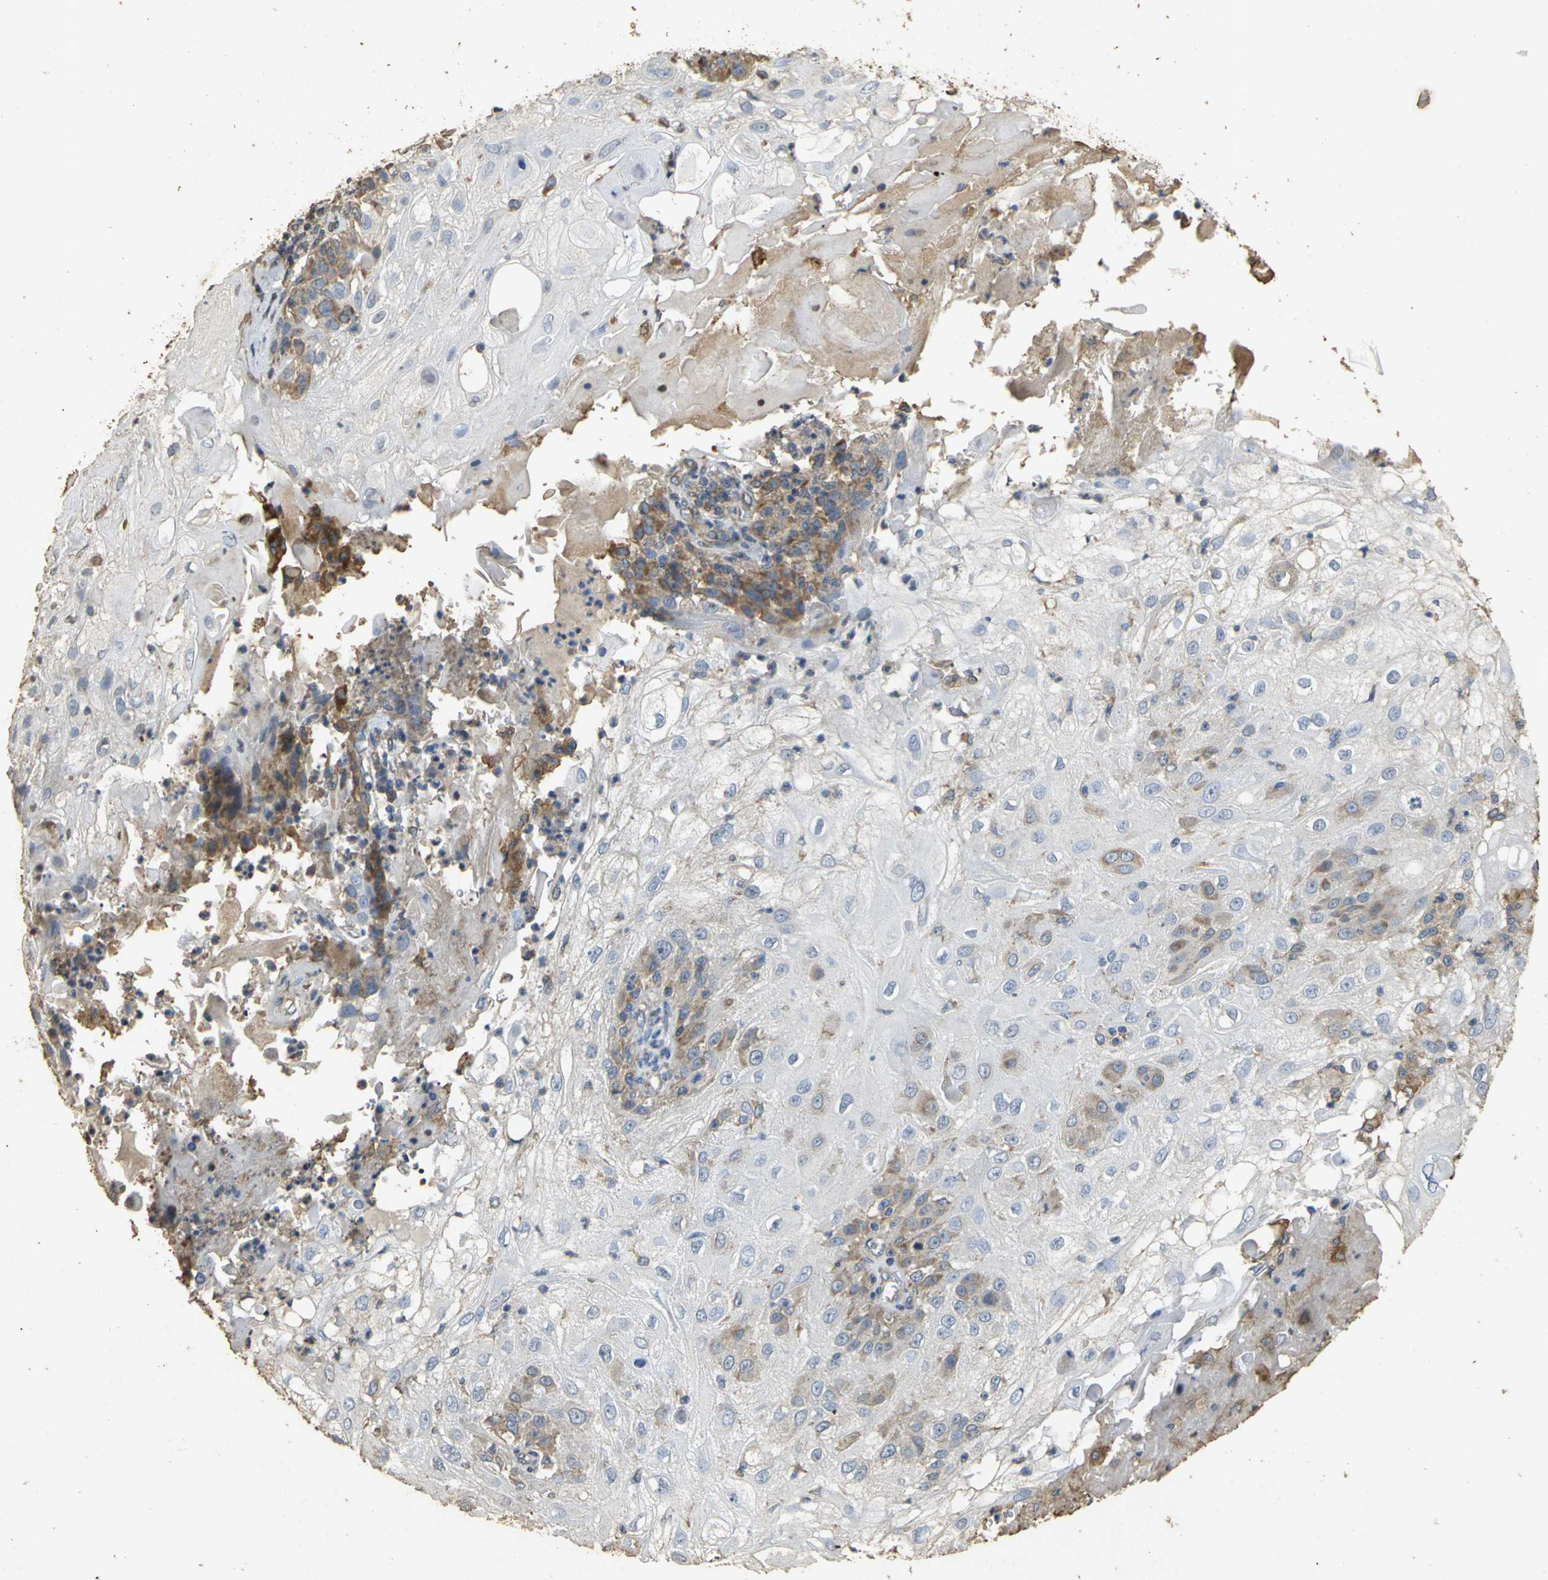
{"staining": {"intensity": "weak", "quantity": "25%-75%", "location": "cytoplasmic/membranous"}, "tissue": "skin cancer", "cell_type": "Tumor cells", "image_type": "cancer", "snomed": [{"axis": "morphology", "description": "Normal tissue, NOS"}, {"axis": "morphology", "description": "Squamous cell carcinoma, NOS"}, {"axis": "topography", "description": "Skin"}], "caption": "Weak cytoplasmic/membranous positivity is seen in approximately 25%-75% of tumor cells in squamous cell carcinoma (skin). (Brightfield microscopy of DAB IHC at high magnification).", "gene": "ACSL4", "patient": {"sex": "female", "age": 83}}